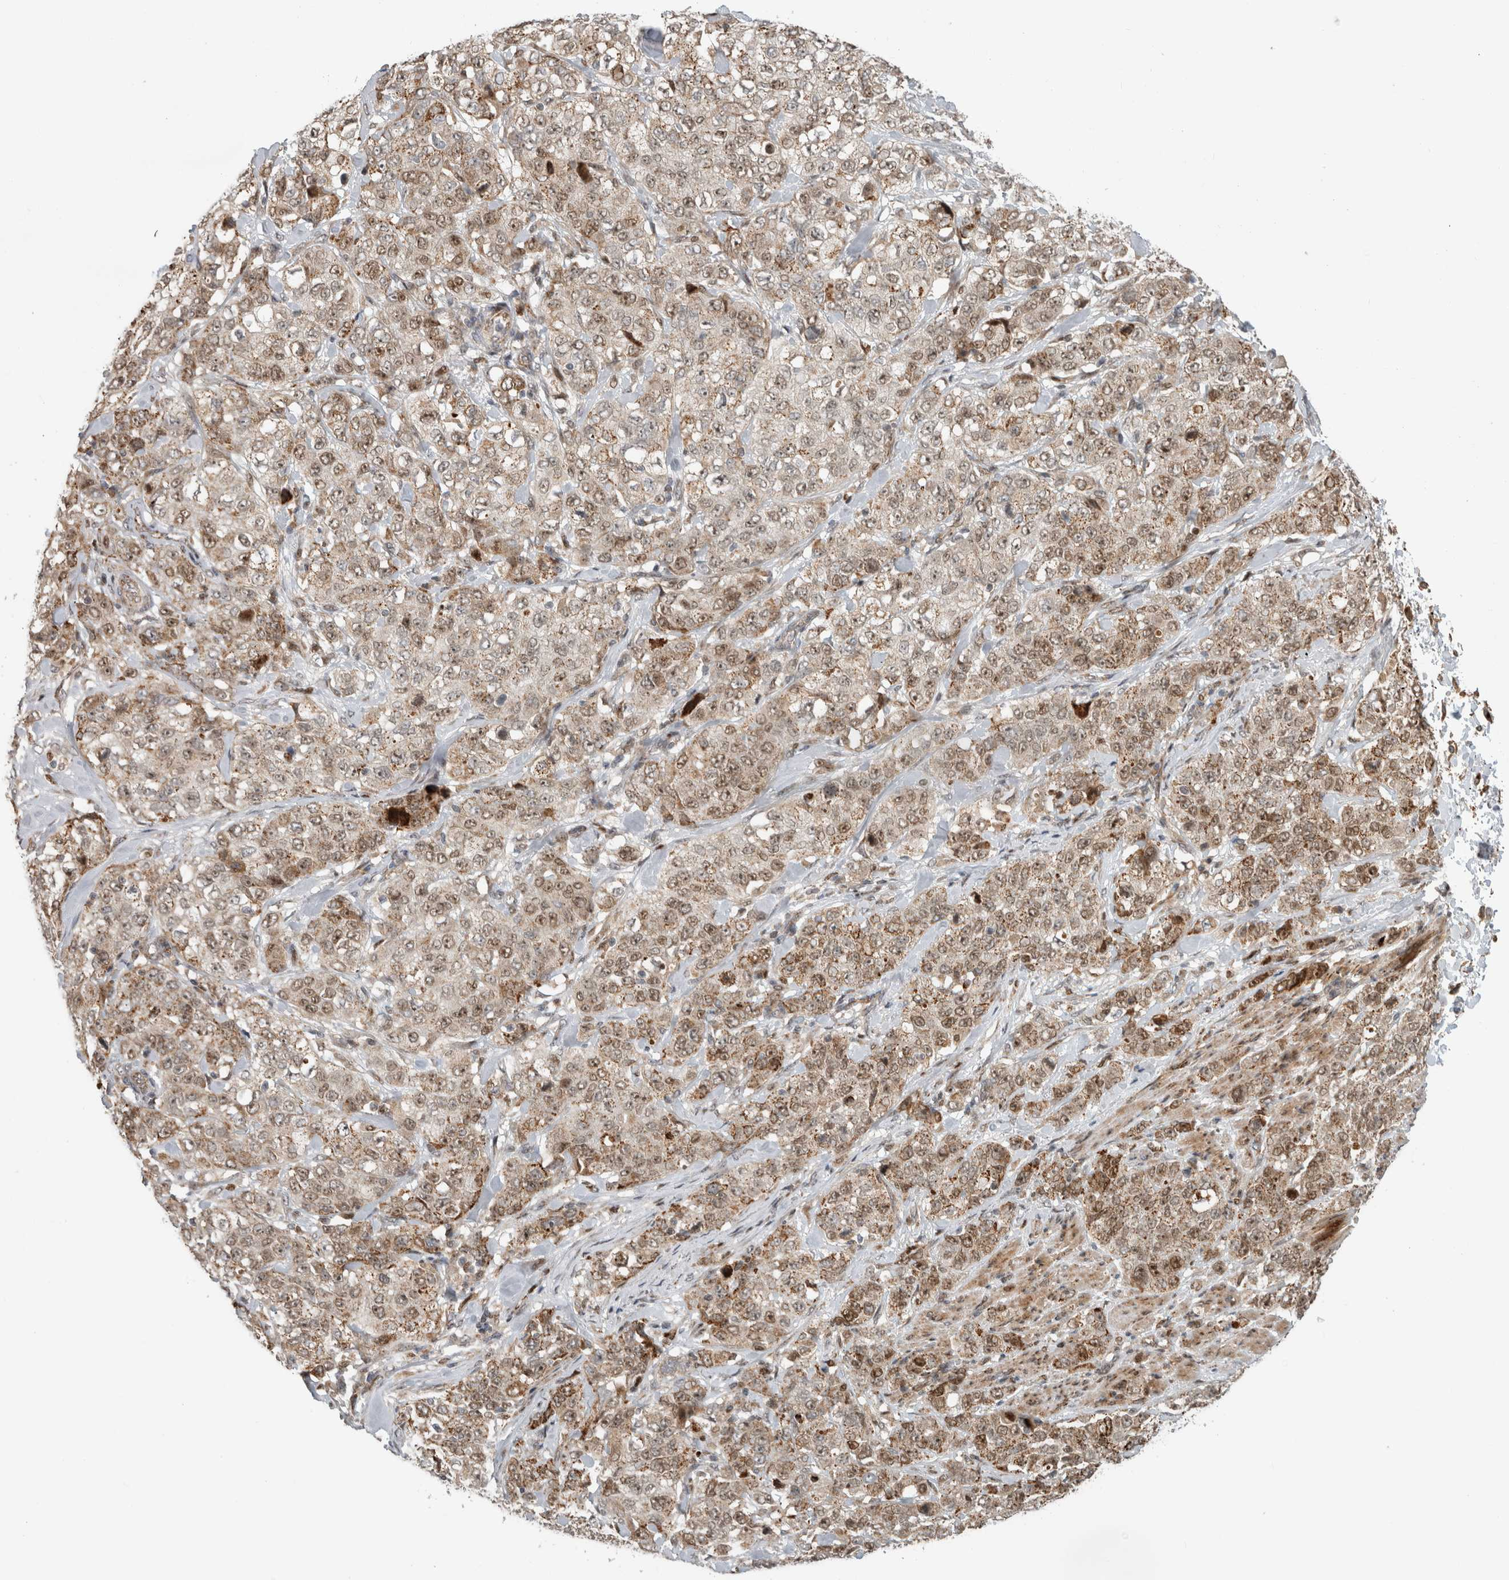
{"staining": {"intensity": "moderate", "quantity": ">75%", "location": "cytoplasmic/membranous,nuclear"}, "tissue": "stomach cancer", "cell_type": "Tumor cells", "image_type": "cancer", "snomed": [{"axis": "morphology", "description": "Adenocarcinoma, NOS"}, {"axis": "topography", "description": "Stomach"}], "caption": "High-power microscopy captured an immunohistochemistry (IHC) photomicrograph of stomach adenocarcinoma, revealing moderate cytoplasmic/membranous and nuclear positivity in about >75% of tumor cells.", "gene": "INSRR", "patient": {"sex": "male", "age": 48}}